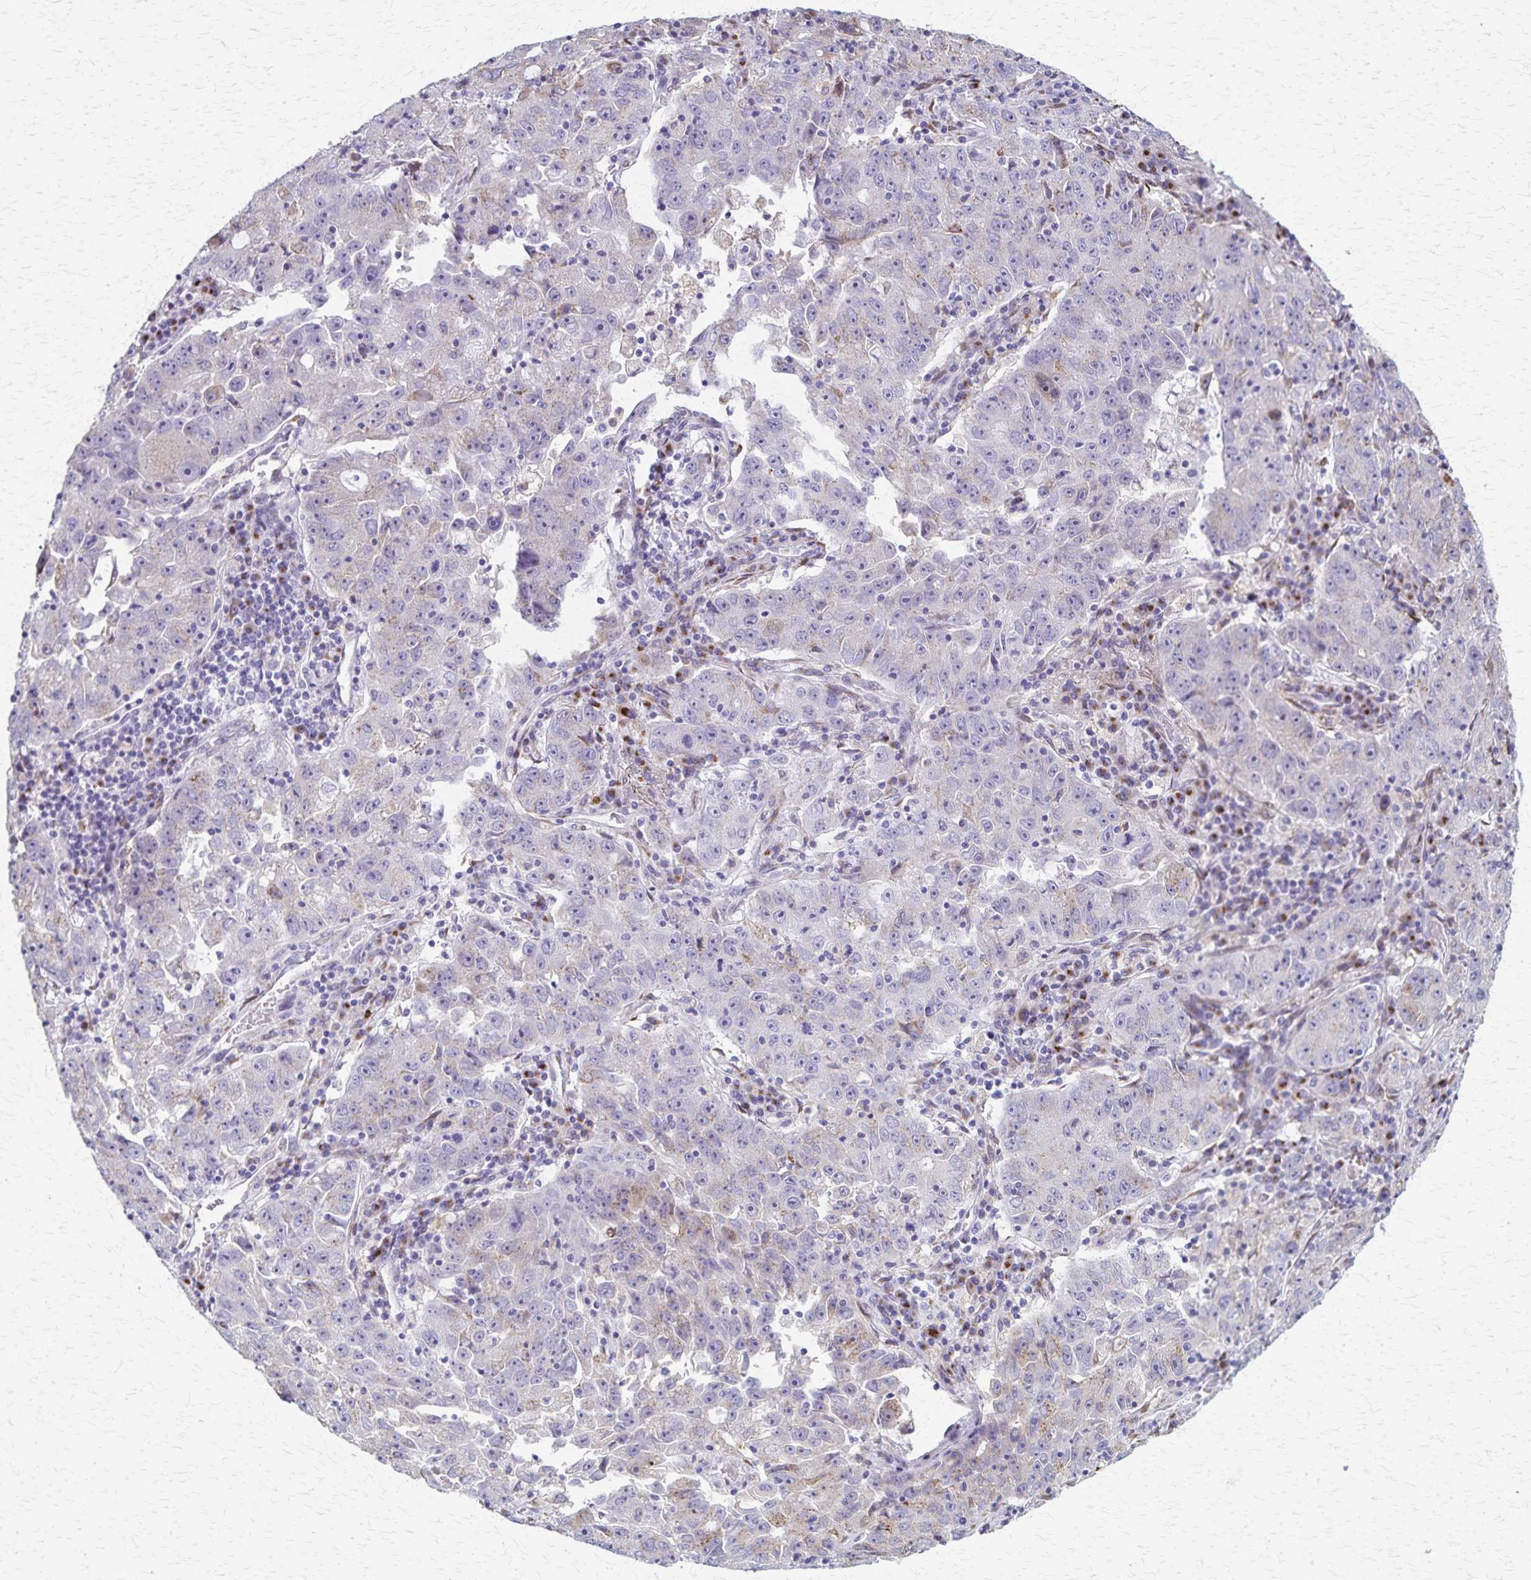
{"staining": {"intensity": "negative", "quantity": "none", "location": "none"}, "tissue": "lung cancer", "cell_type": "Tumor cells", "image_type": "cancer", "snomed": [{"axis": "morphology", "description": "Normal morphology"}, {"axis": "morphology", "description": "Adenocarcinoma, NOS"}, {"axis": "topography", "description": "Lymph node"}, {"axis": "topography", "description": "Lung"}], "caption": "Immunohistochemistry (IHC) histopathology image of neoplastic tissue: lung cancer stained with DAB (3,3'-diaminobenzidine) reveals no significant protein positivity in tumor cells.", "gene": "MCFD2", "patient": {"sex": "female", "age": 57}}